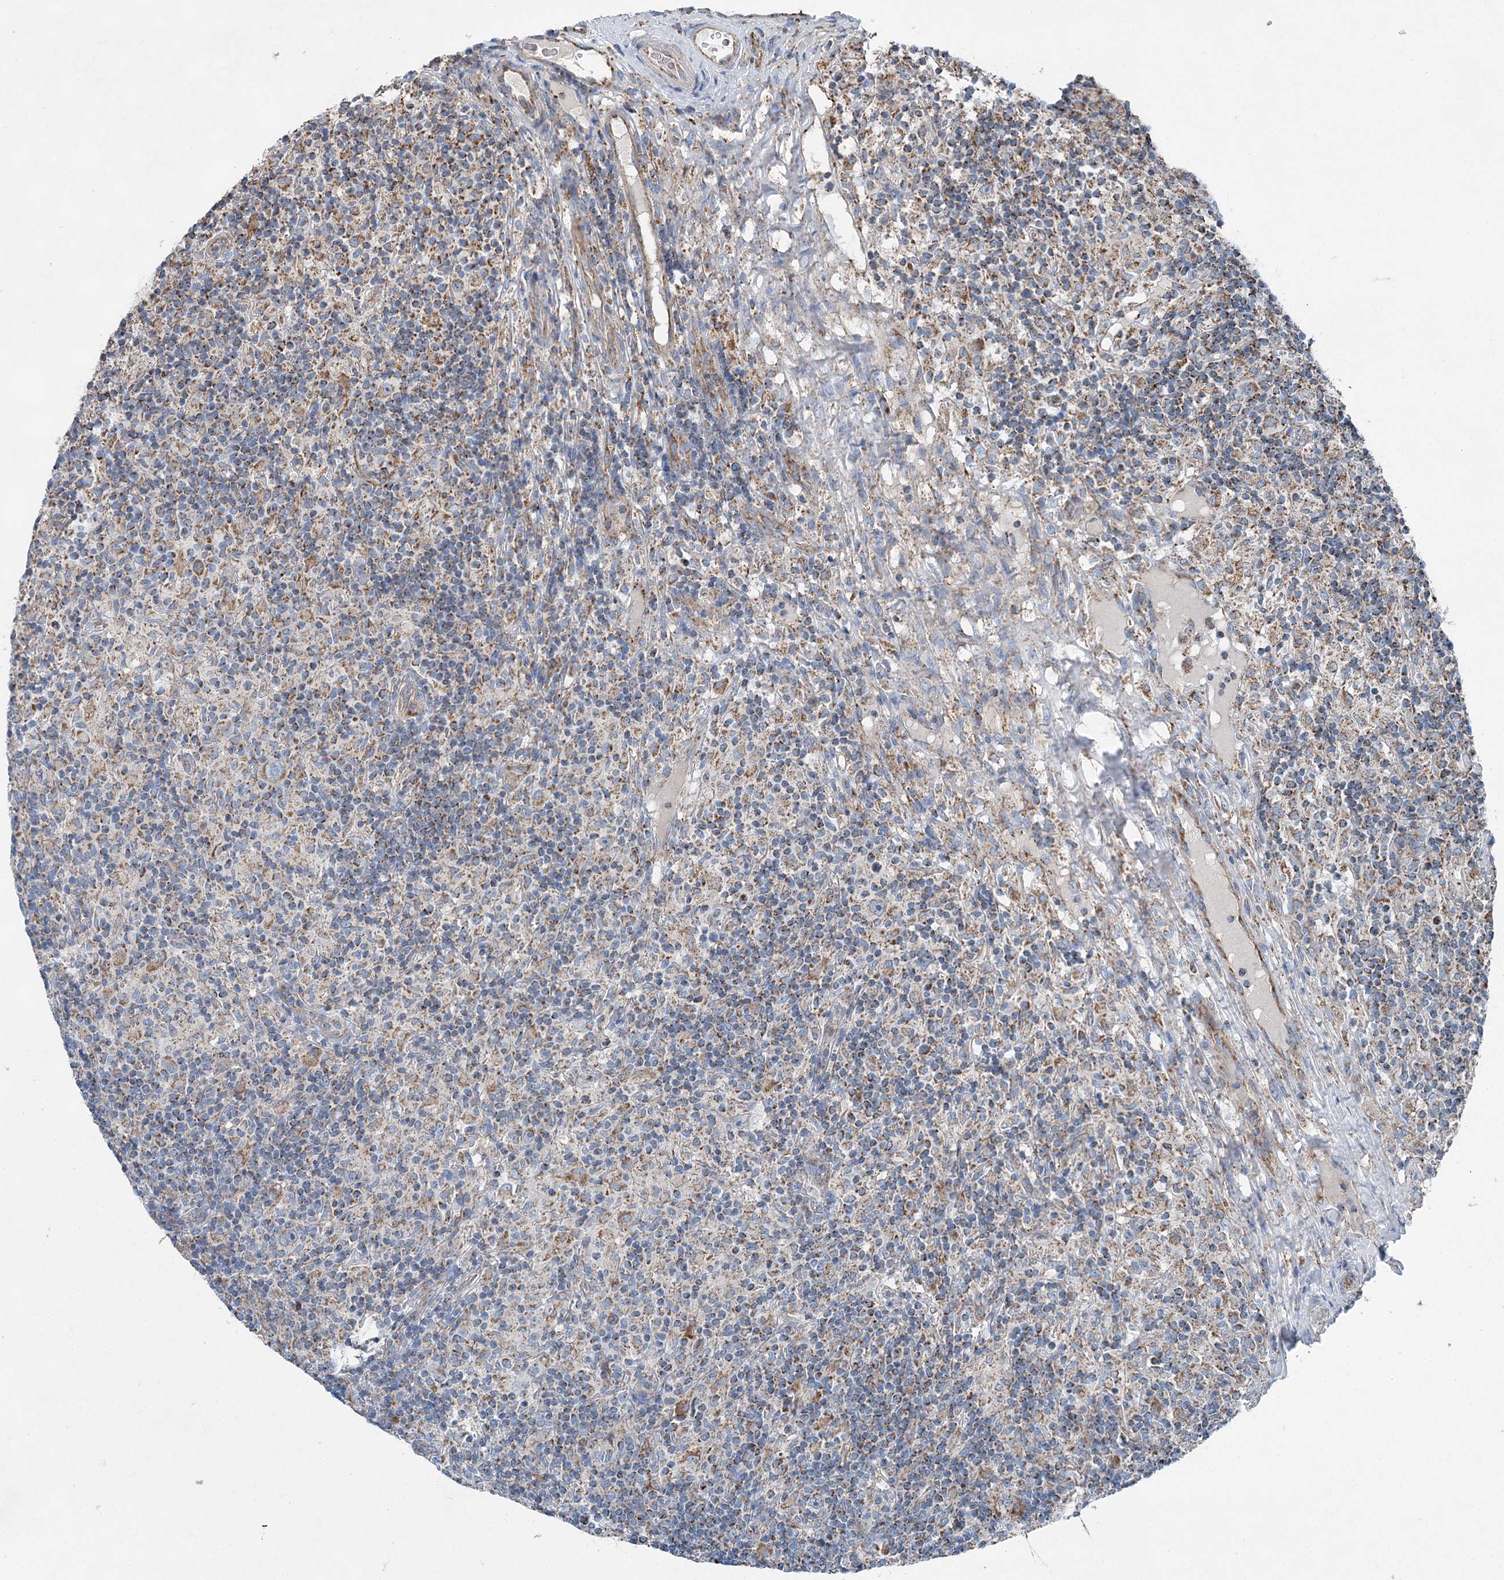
{"staining": {"intensity": "moderate", "quantity": "<25%", "location": "cytoplasmic/membranous"}, "tissue": "lymphoma", "cell_type": "Tumor cells", "image_type": "cancer", "snomed": [{"axis": "morphology", "description": "Hodgkin's disease, NOS"}, {"axis": "topography", "description": "Lymph node"}], "caption": "DAB immunohistochemical staining of lymphoma displays moderate cytoplasmic/membranous protein positivity in about <25% of tumor cells.", "gene": "SPAG16", "patient": {"sex": "male", "age": 70}}